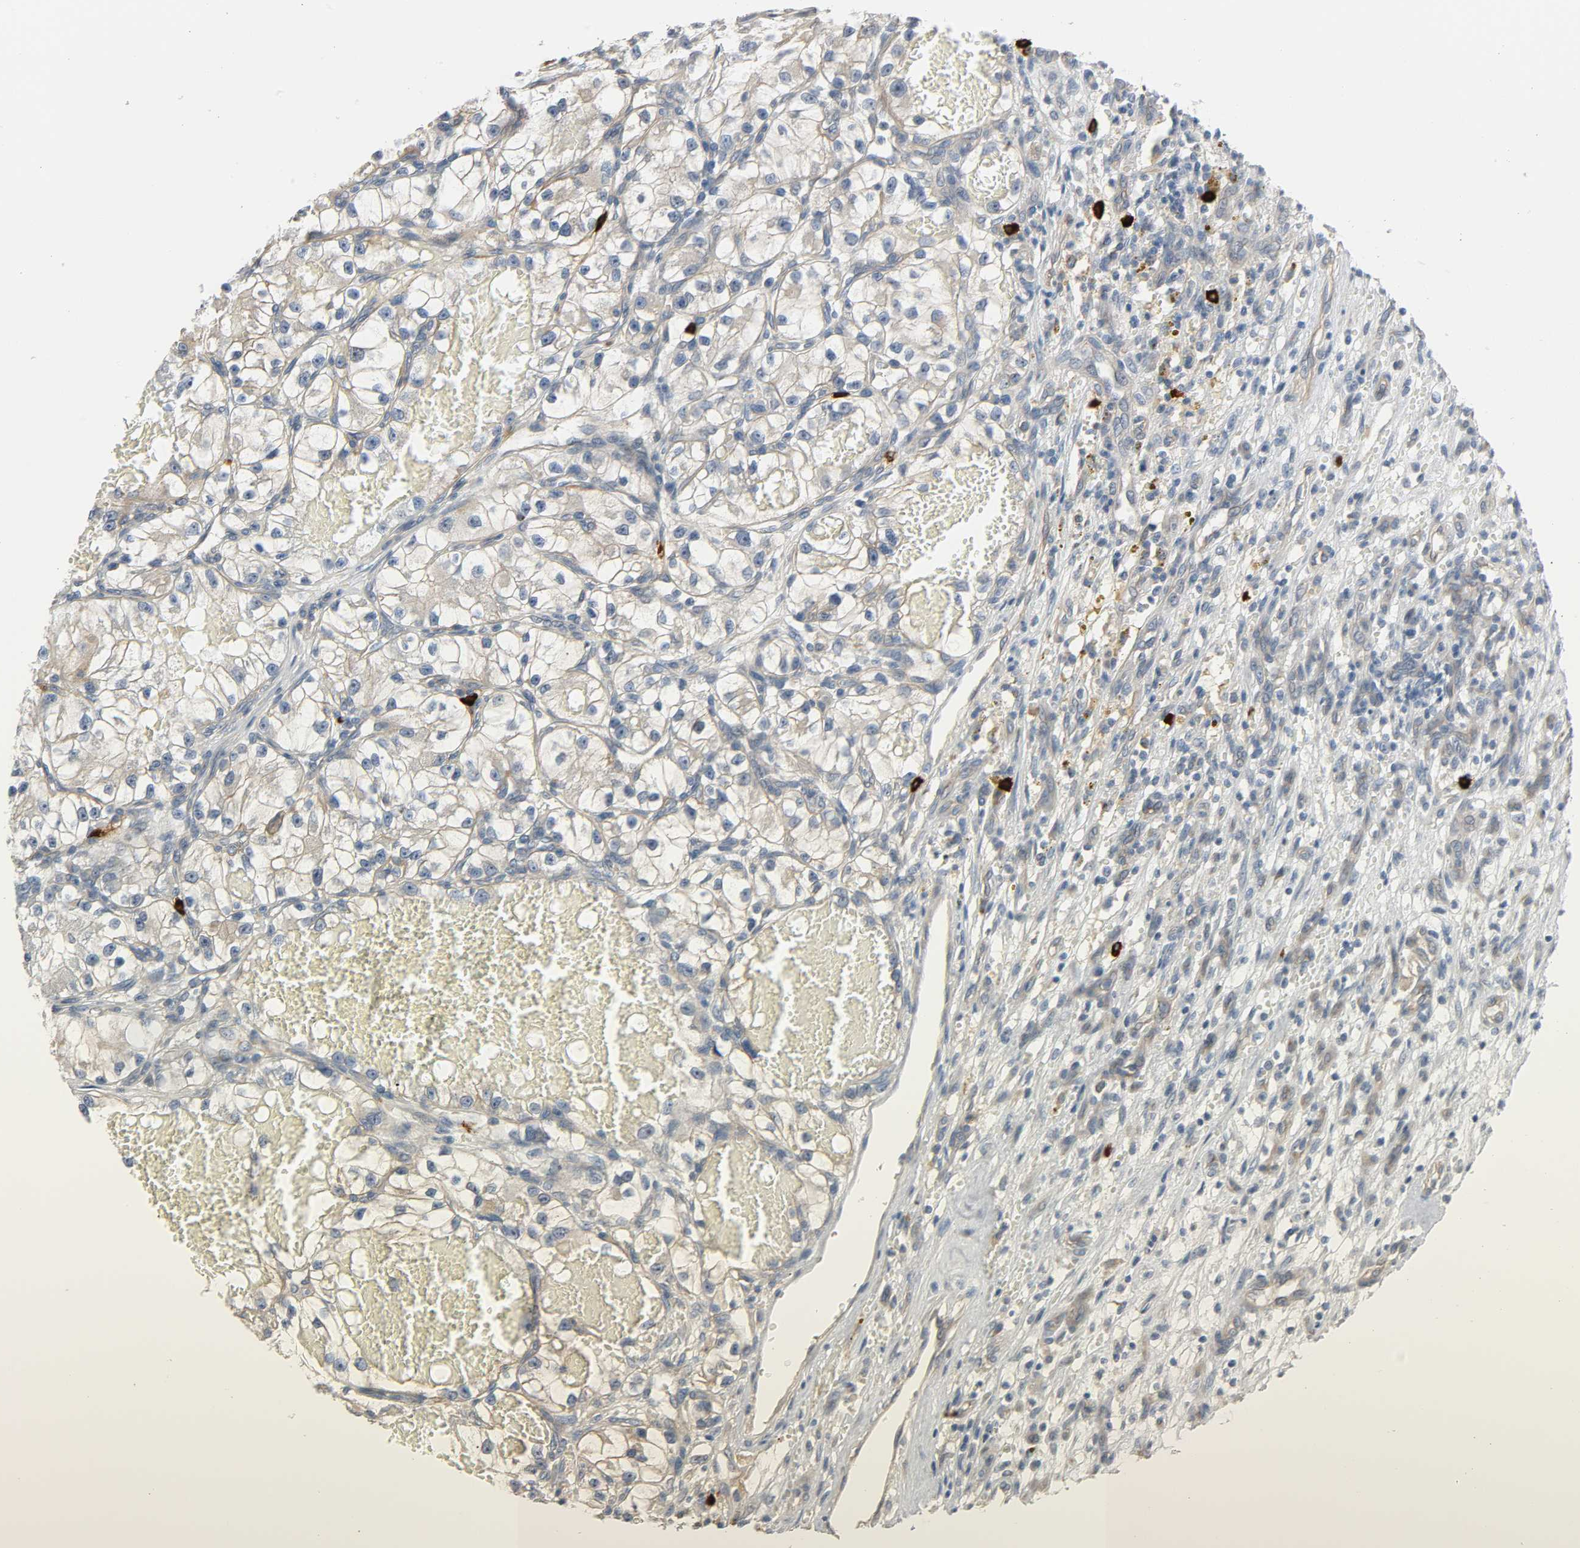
{"staining": {"intensity": "negative", "quantity": "none", "location": "none"}, "tissue": "renal cancer", "cell_type": "Tumor cells", "image_type": "cancer", "snomed": [{"axis": "morphology", "description": "Adenocarcinoma, NOS"}, {"axis": "topography", "description": "Kidney"}], "caption": "This is an immunohistochemistry (IHC) histopathology image of renal adenocarcinoma. There is no positivity in tumor cells.", "gene": "LIMCH1", "patient": {"sex": "female", "age": 57}}